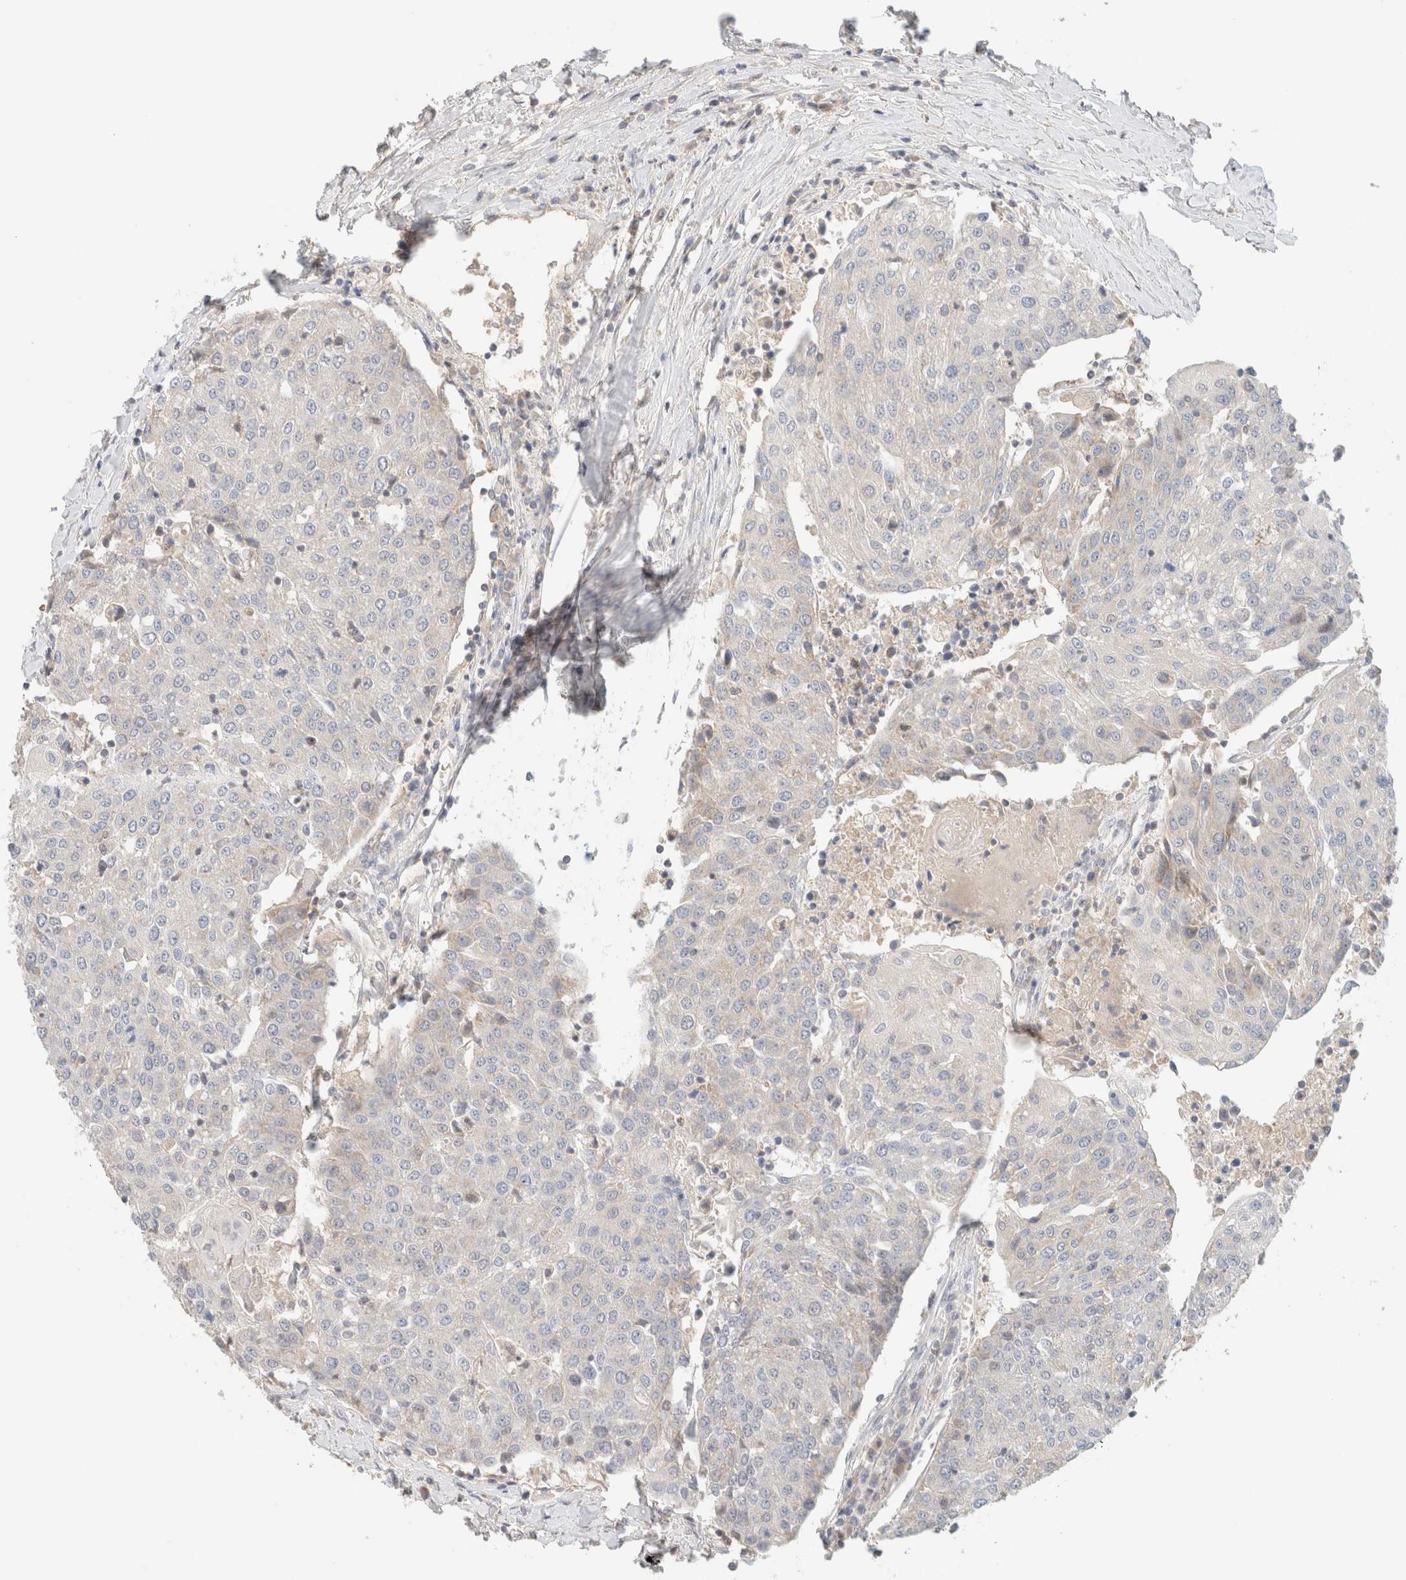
{"staining": {"intensity": "negative", "quantity": "none", "location": "none"}, "tissue": "urothelial cancer", "cell_type": "Tumor cells", "image_type": "cancer", "snomed": [{"axis": "morphology", "description": "Urothelial carcinoma, High grade"}, {"axis": "topography", "description": "Urinary bladder"}], "caption": "The IHC photomicrograph has no significant staining in tumor cells of urothelial cancer tissue.", "gene": "MRM3", "patient": {"sex": "female", "age": 85}}